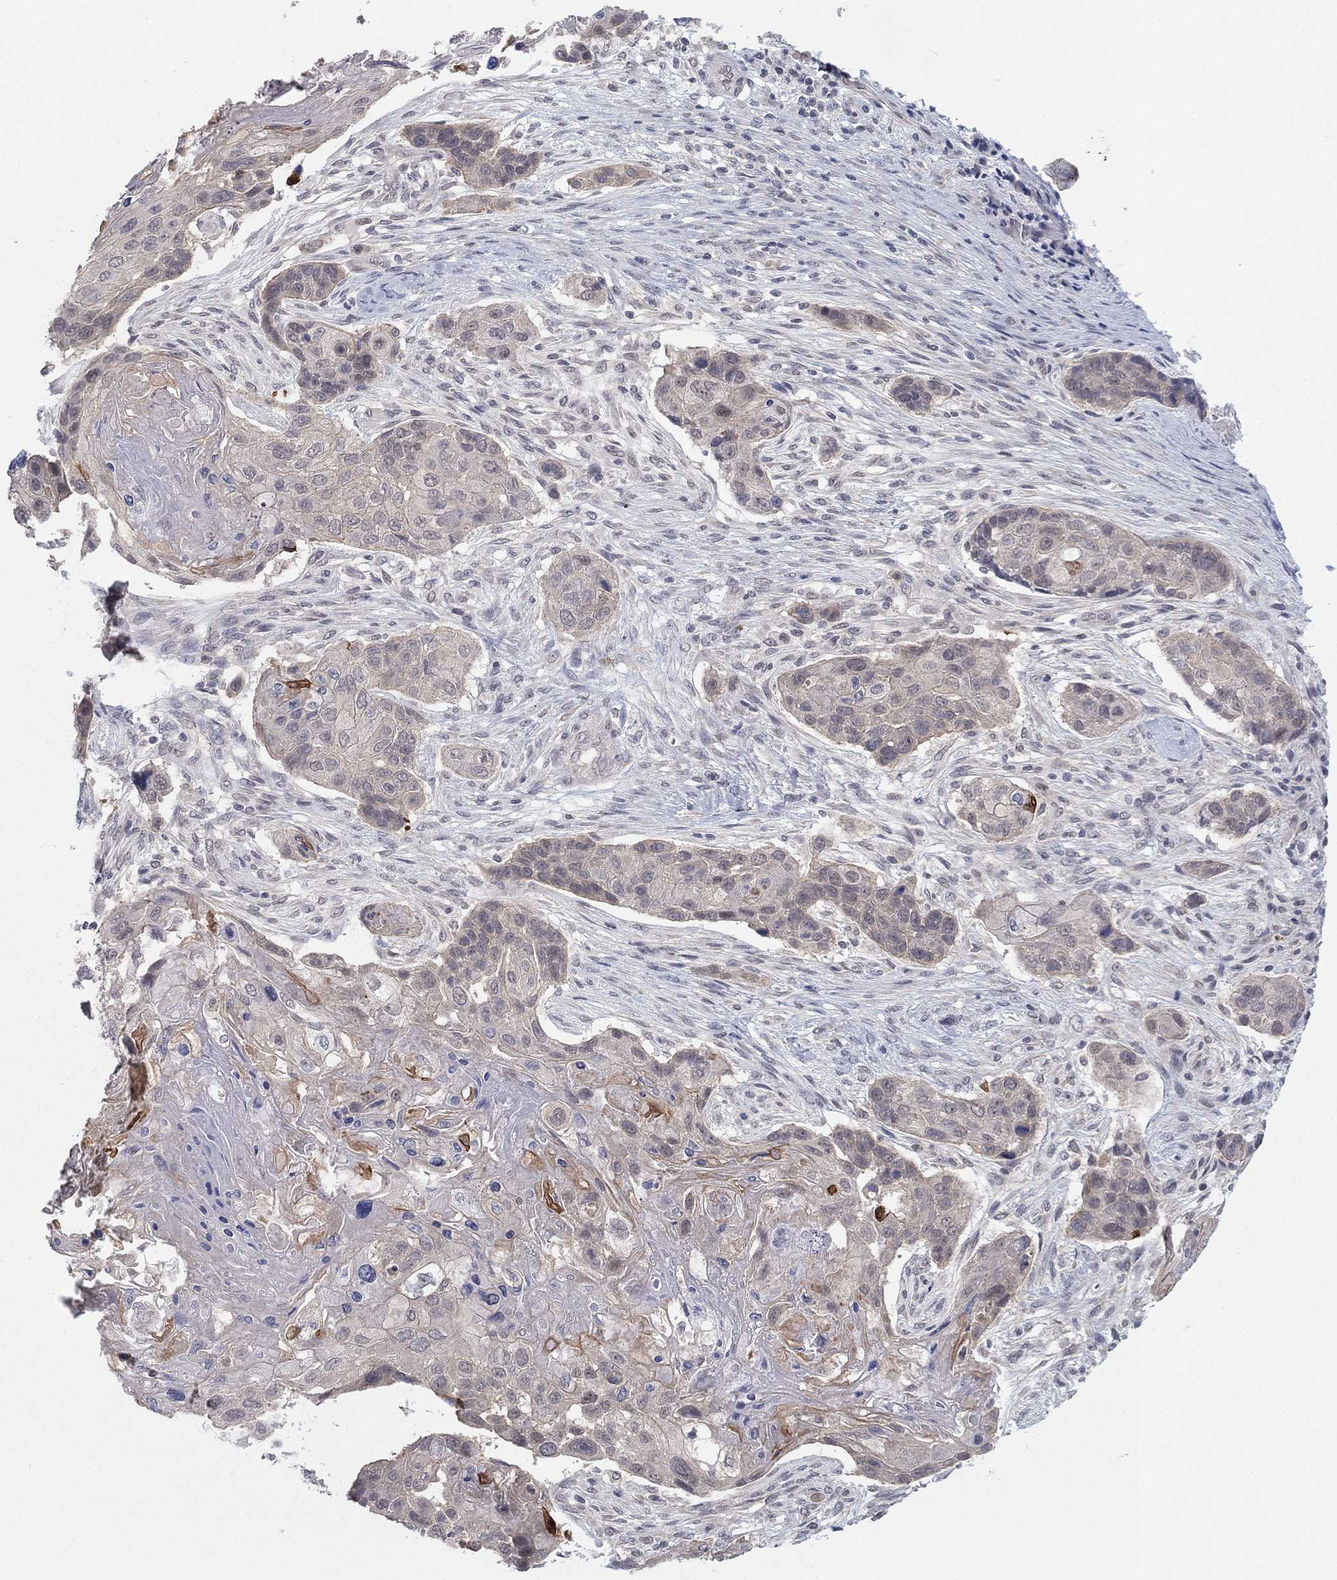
{"staining": {"intensity": "moderate", "quantity": "<25%", "location": "cytoplasmic/membranous"}, "tissue": "lung cancer", "cell_type": "Tumor cells", "image_type": "cancer", "snomed": [{"axis": "morphology", "description": "Normal tissue, NOS"}, {"axis": "morphology", "description": "Squamous cell carcinoma, NOS"}, {"axis": "topography", "description": "Bronchus"}, {"axis": "topography", "description": "Lung"}], "caption": "A low amount of moderate cytoplasmic/membranous staining is identified in about <25% of tumor cells in lung cancer (squamous cell carcinoma) tissue. (IHC, brightfield microscopy, high magnification).", "gene": "SLC22A2", "patient": {"sex": "male", "age": 69}}